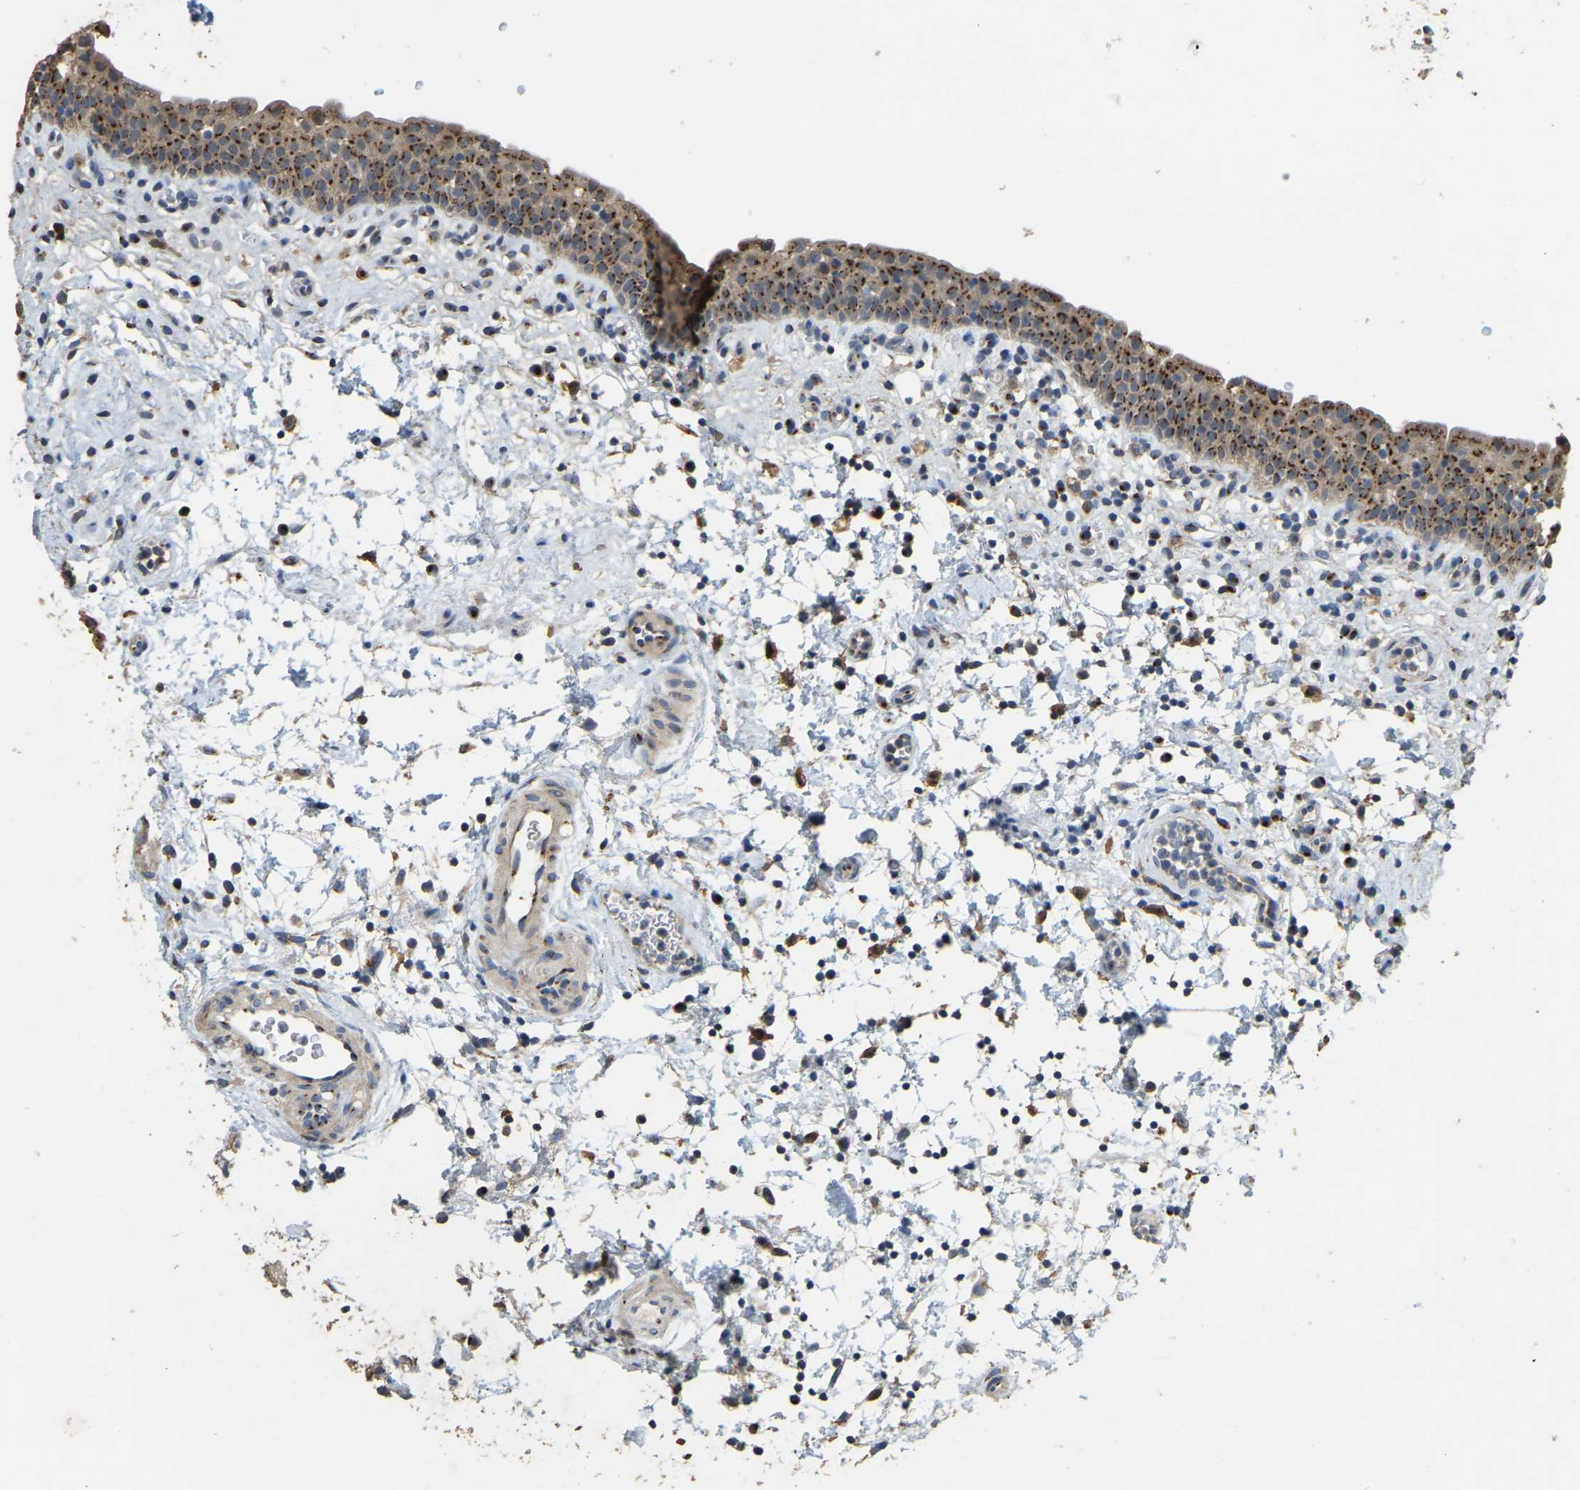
{"staining": {"intensity": "moderate", "quantity": ">75%", "location": "cytoplasmic/membranous"}, "tissue": "urinary bladder", "cell_type": "Urothelial cells", "image_type": "normal", "snomed": [{"axis": "morphology", "description": "Normal tissue, NOS"}, {"axis": "topography", "description": "Urinary bladder"}], "caption": "Urinary bladder stained for a protein (brown) demonstrates moderate cytoplasmic/membranous positive expression in about >75% of urothelial cells.", "gene": "FAM174A", "patient": {"sex": "male", "age": 37}}